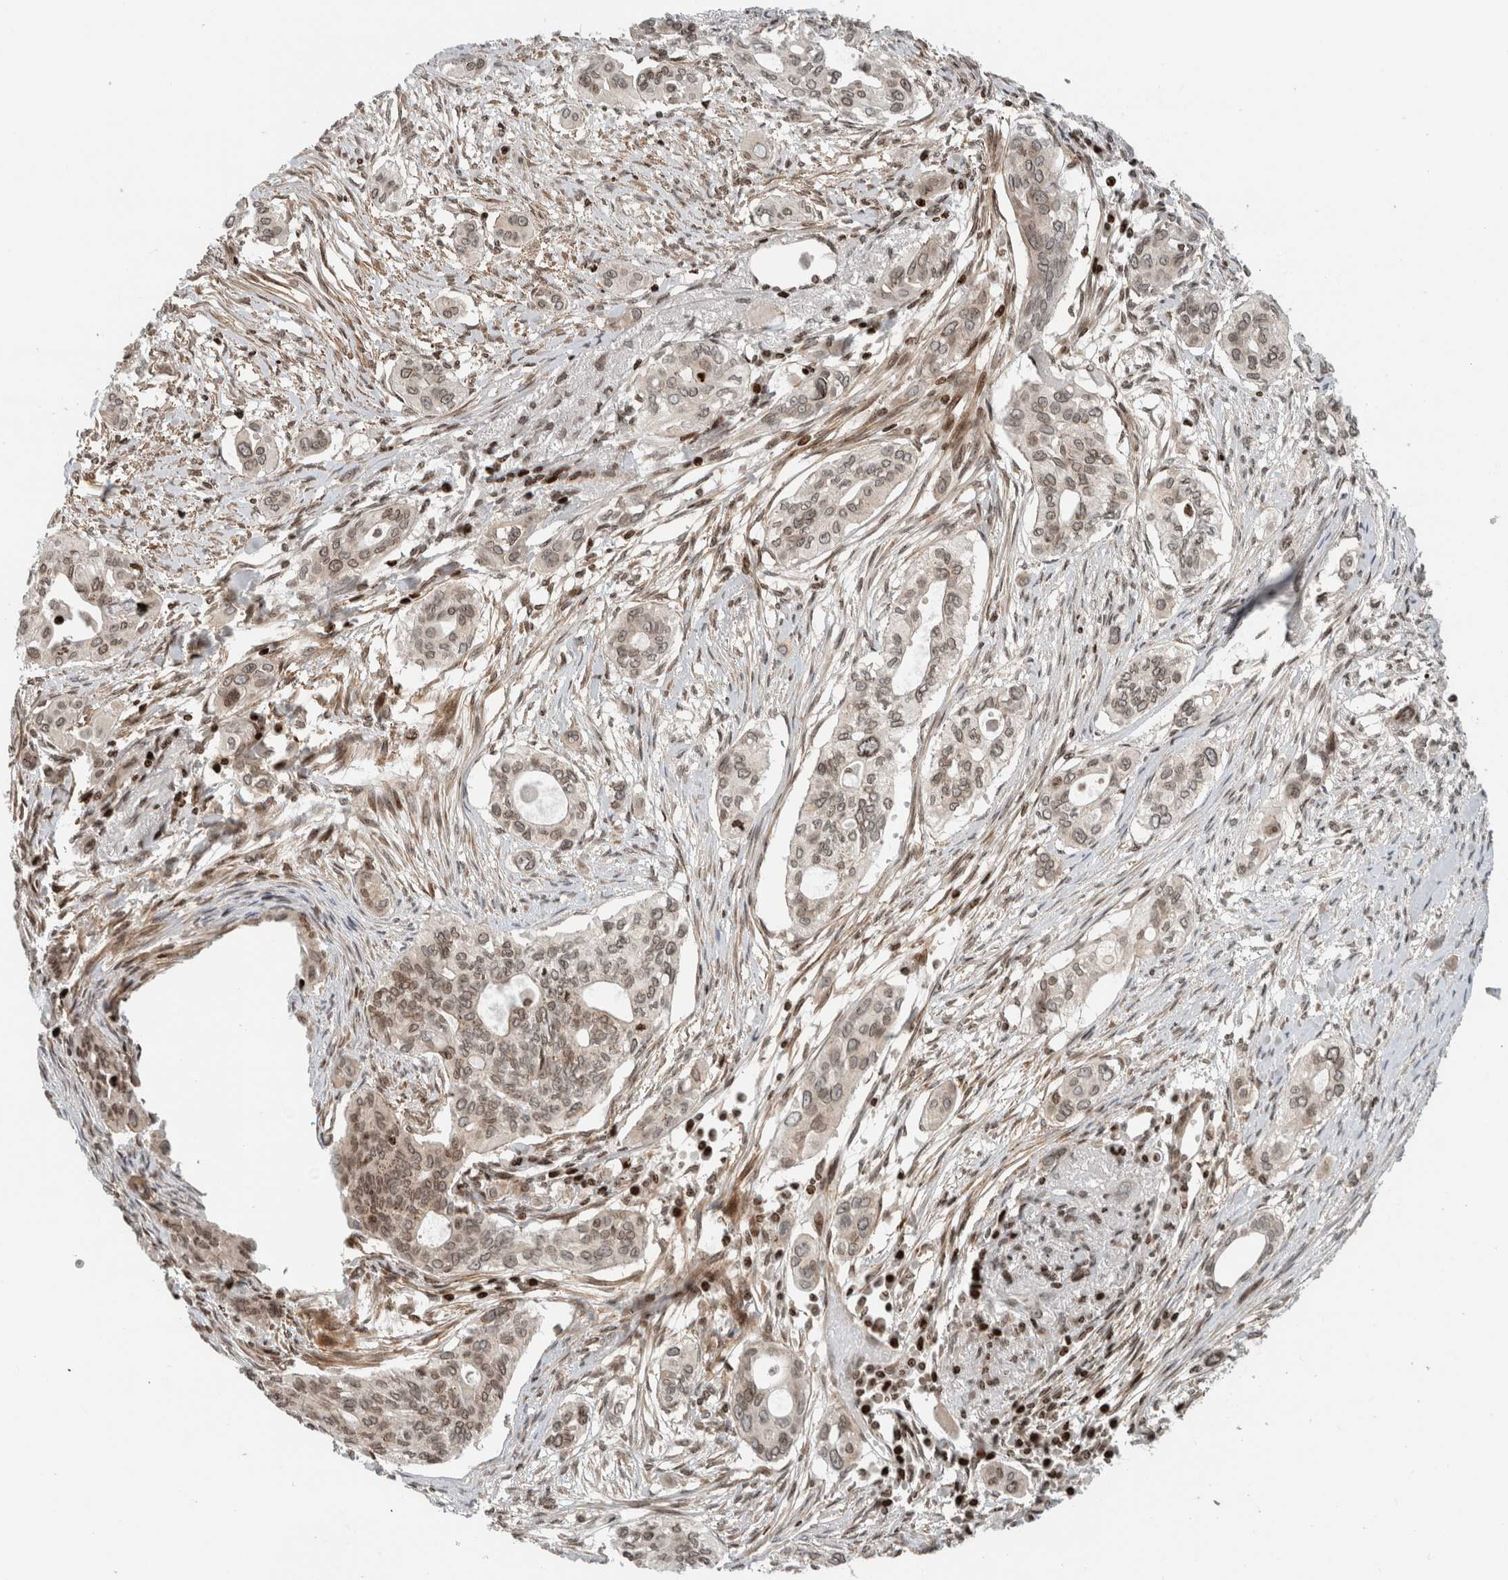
{"staining": {"intensity": "weak", "quantity": "25%-75%", "location": "cytoplasmic/membranous,nuclear"}, "tissue": "pancreatic cancer", "cell_type": "Tumor cells", "image_type": "cancer", "snomed": [{"axis": "morphology", "description": "Adenocarcinoma, NOS"}, {"axis": "topography", "description": "Pancreas"}], "caption": "Protein staining of adenocarcinoma (pancreatic) tissue displays weak cytoplasmic/membranous and nuclear expression in approximately 25%-75% of tumor cells. (brown staining indicates protein expression, while blue staining denotes nuclei).", "gene": "GINS4", "patient": {"sex": "female", "age": 60}}